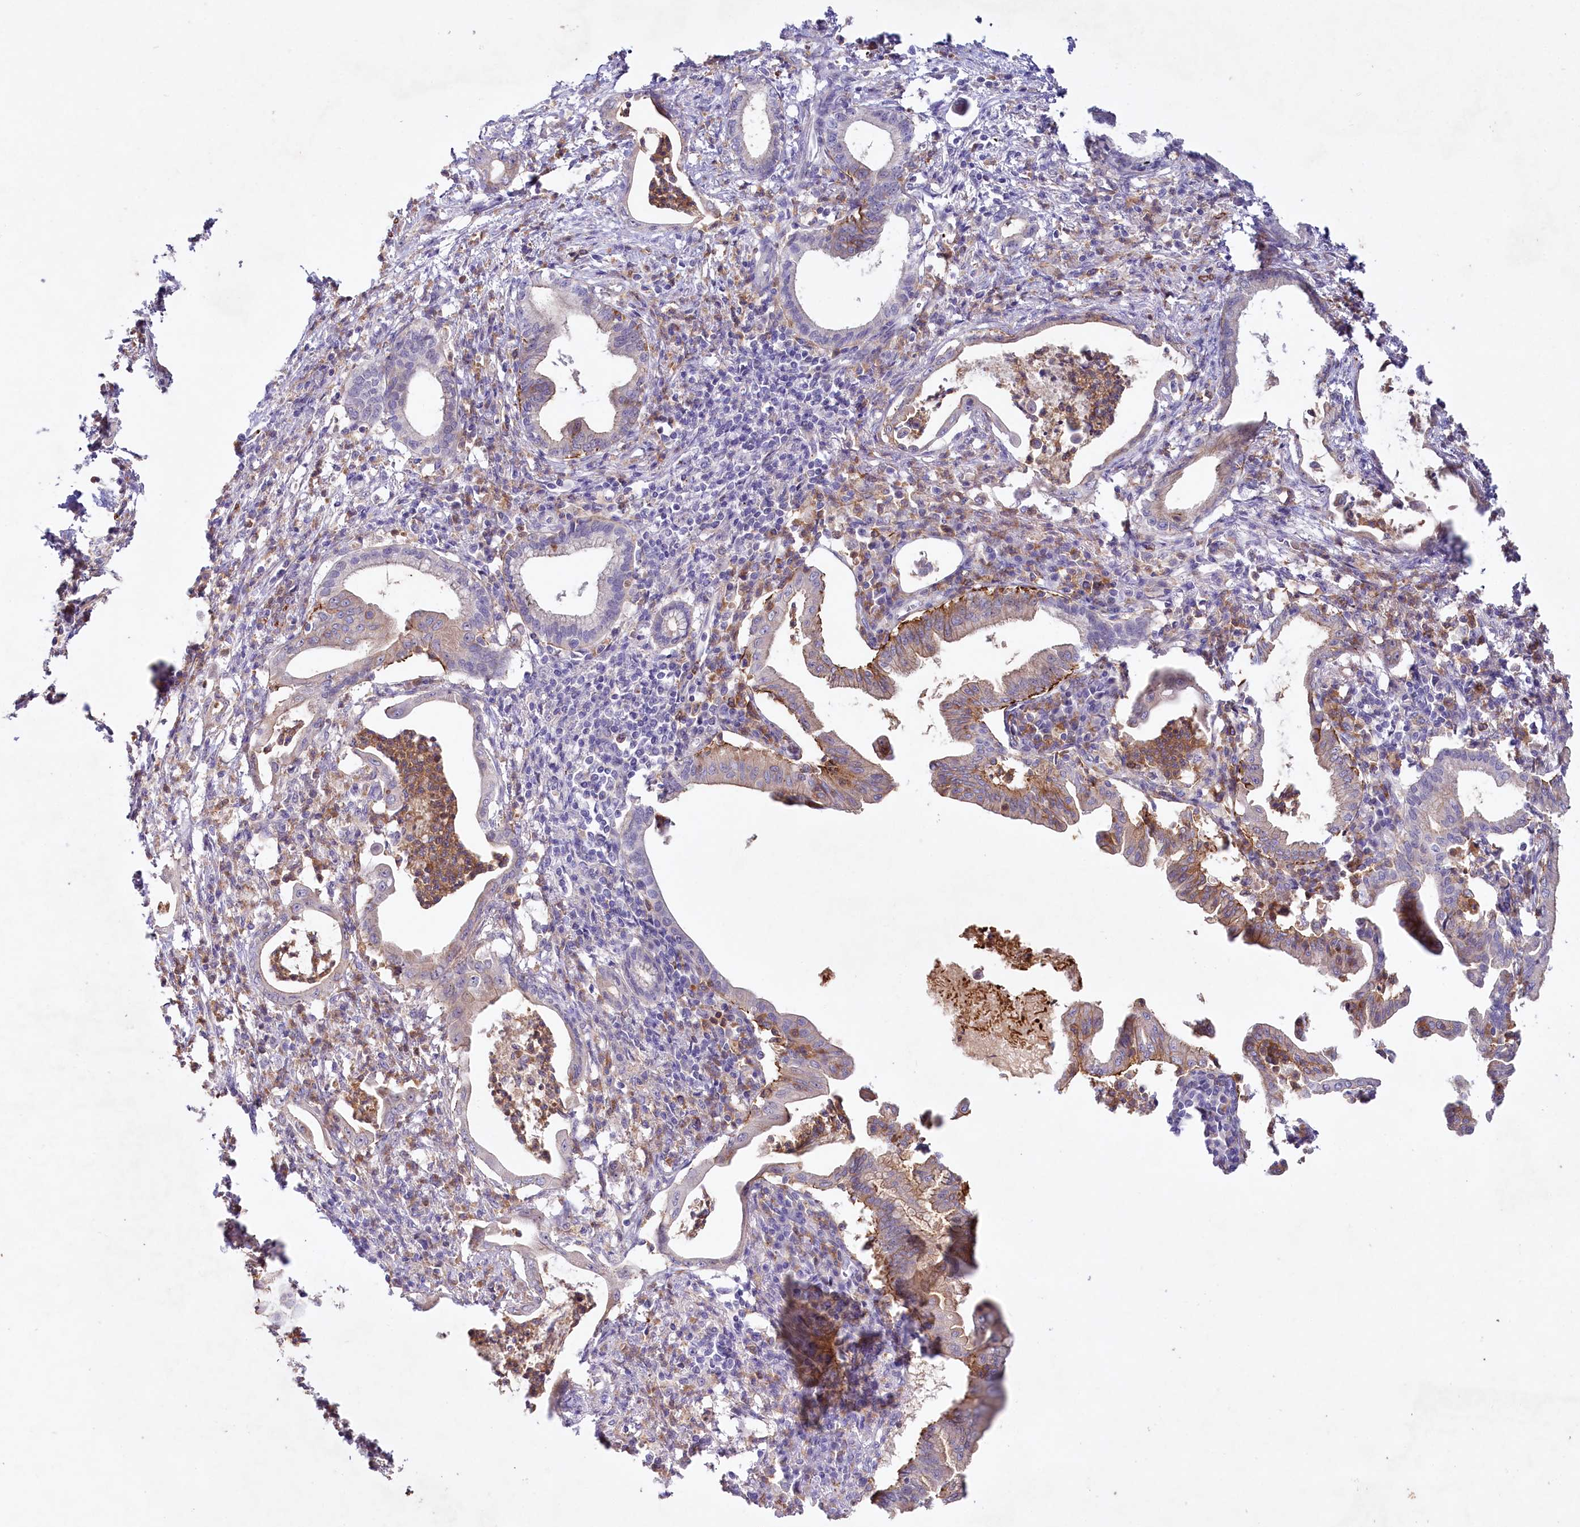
{"staining": {"intensity": "moderate", "quantity": "<25%", "location": "cytoplasmic/membranous"}, "tissue": "pancreatic cancer", "cell_type": "Tumor cells", "image_type": "cancer", "snomed": [{"axis": "morphology", "description": "Adenocarcinoma, NOS"}, {"axis": "topography", "description": "Pancreas"}], "caption": "Protein expression analysis of adenocarcinoma (pancreatic) reveals moderate cytoplasmic/membranous positivity in about <25% of tumor cells.", "gene": "ALDH3B1", "patient": {"sex": "female", "age": 55}}